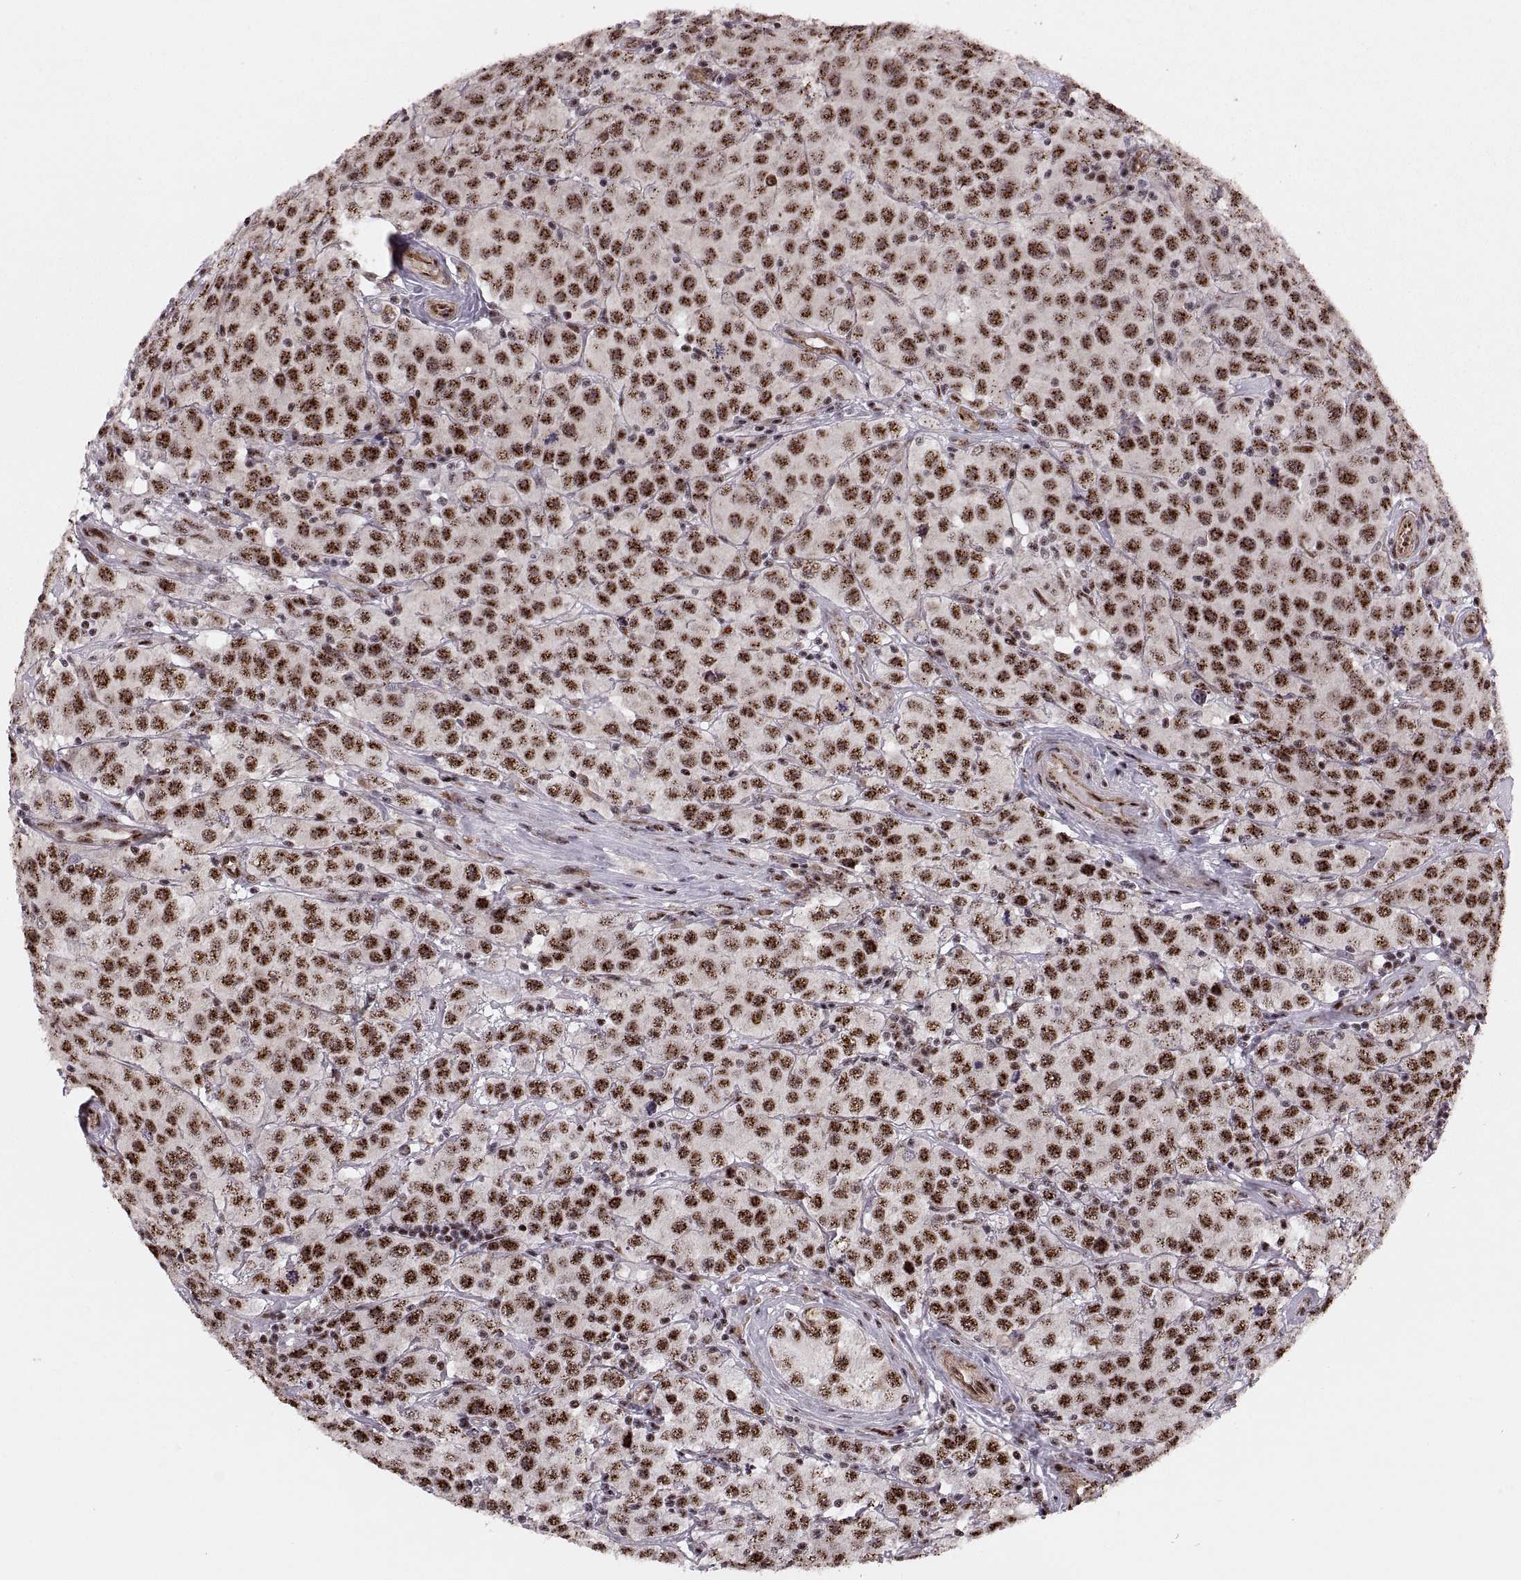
{"staining": {"intensity": "strong", "quantity": ">75%", "location": "nuclear"}, "tissue": "testis cancer", "cell_type": "Tumor cells", "image_type": "cancer", "snomed": [{"axis": "morphology", "description": "Seminoma, NOS"}, {"axis": "topography", "description": "Testis"}], "caption": "Testis cancer stained for a protein displays strong nuclear positivity in tumor cells.", "gene": "ZCCHC17", "patient": {"sex": "male", "age": 52}}